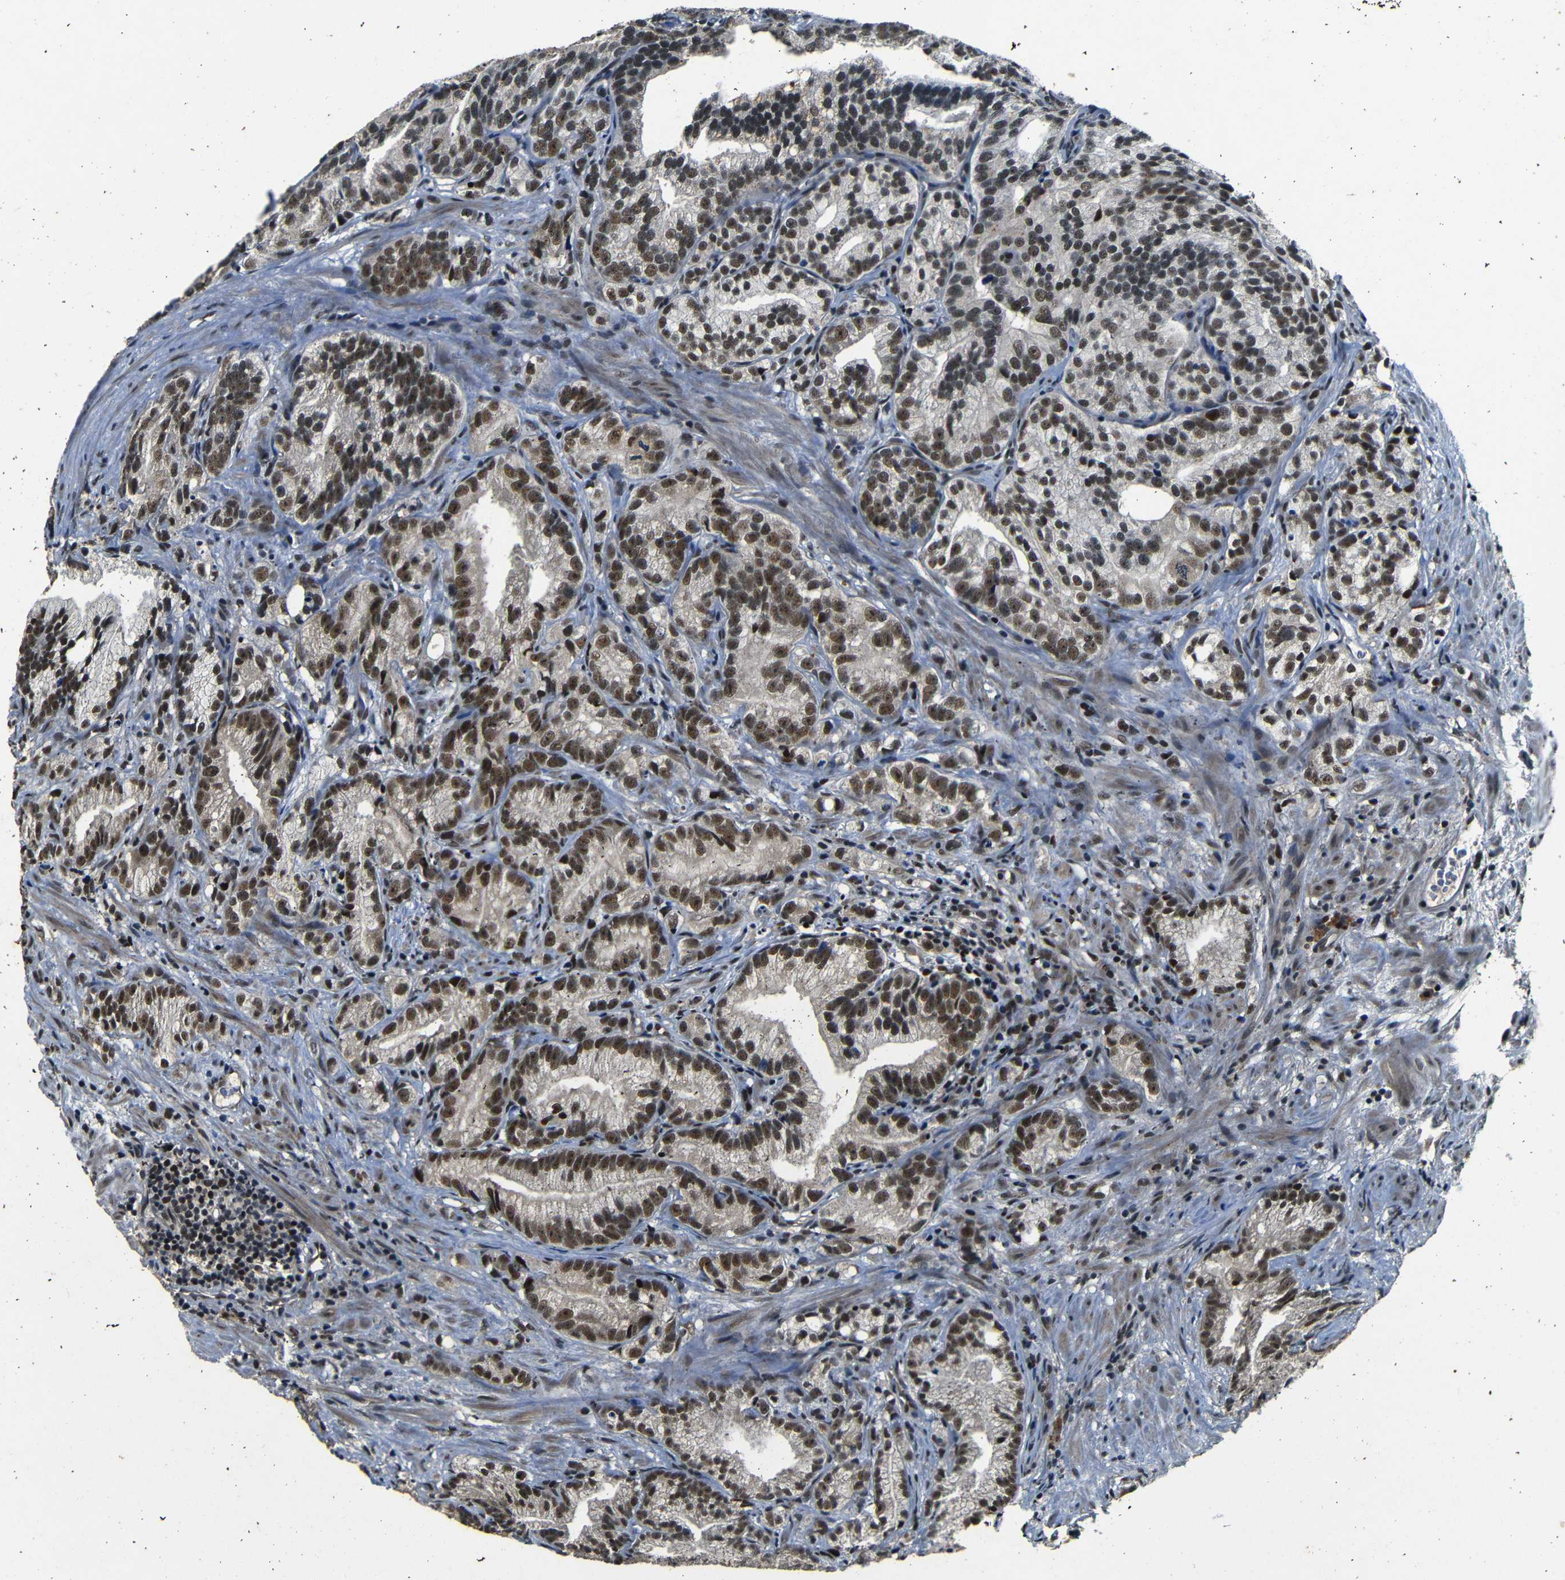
{"staining": {"intensity": "moderate", "quantity": ">75%", "location": "nuclear"}, "tissue": "prostate cancer", "cell_type": "Tumor cells", "image_type": "cancer", "snomed": [{"axis": "morphology", "description": "Adenocarcinoma, Low grade"}, {"axis": "topography", "description": "Prostate"}], "caption": "Prostate low-grade adenocarcinoma stained with a protein marker shows moderate staining in tumor cells.", "gene": "FOXD4", "patient": {"sex": "male", "age": 89}}